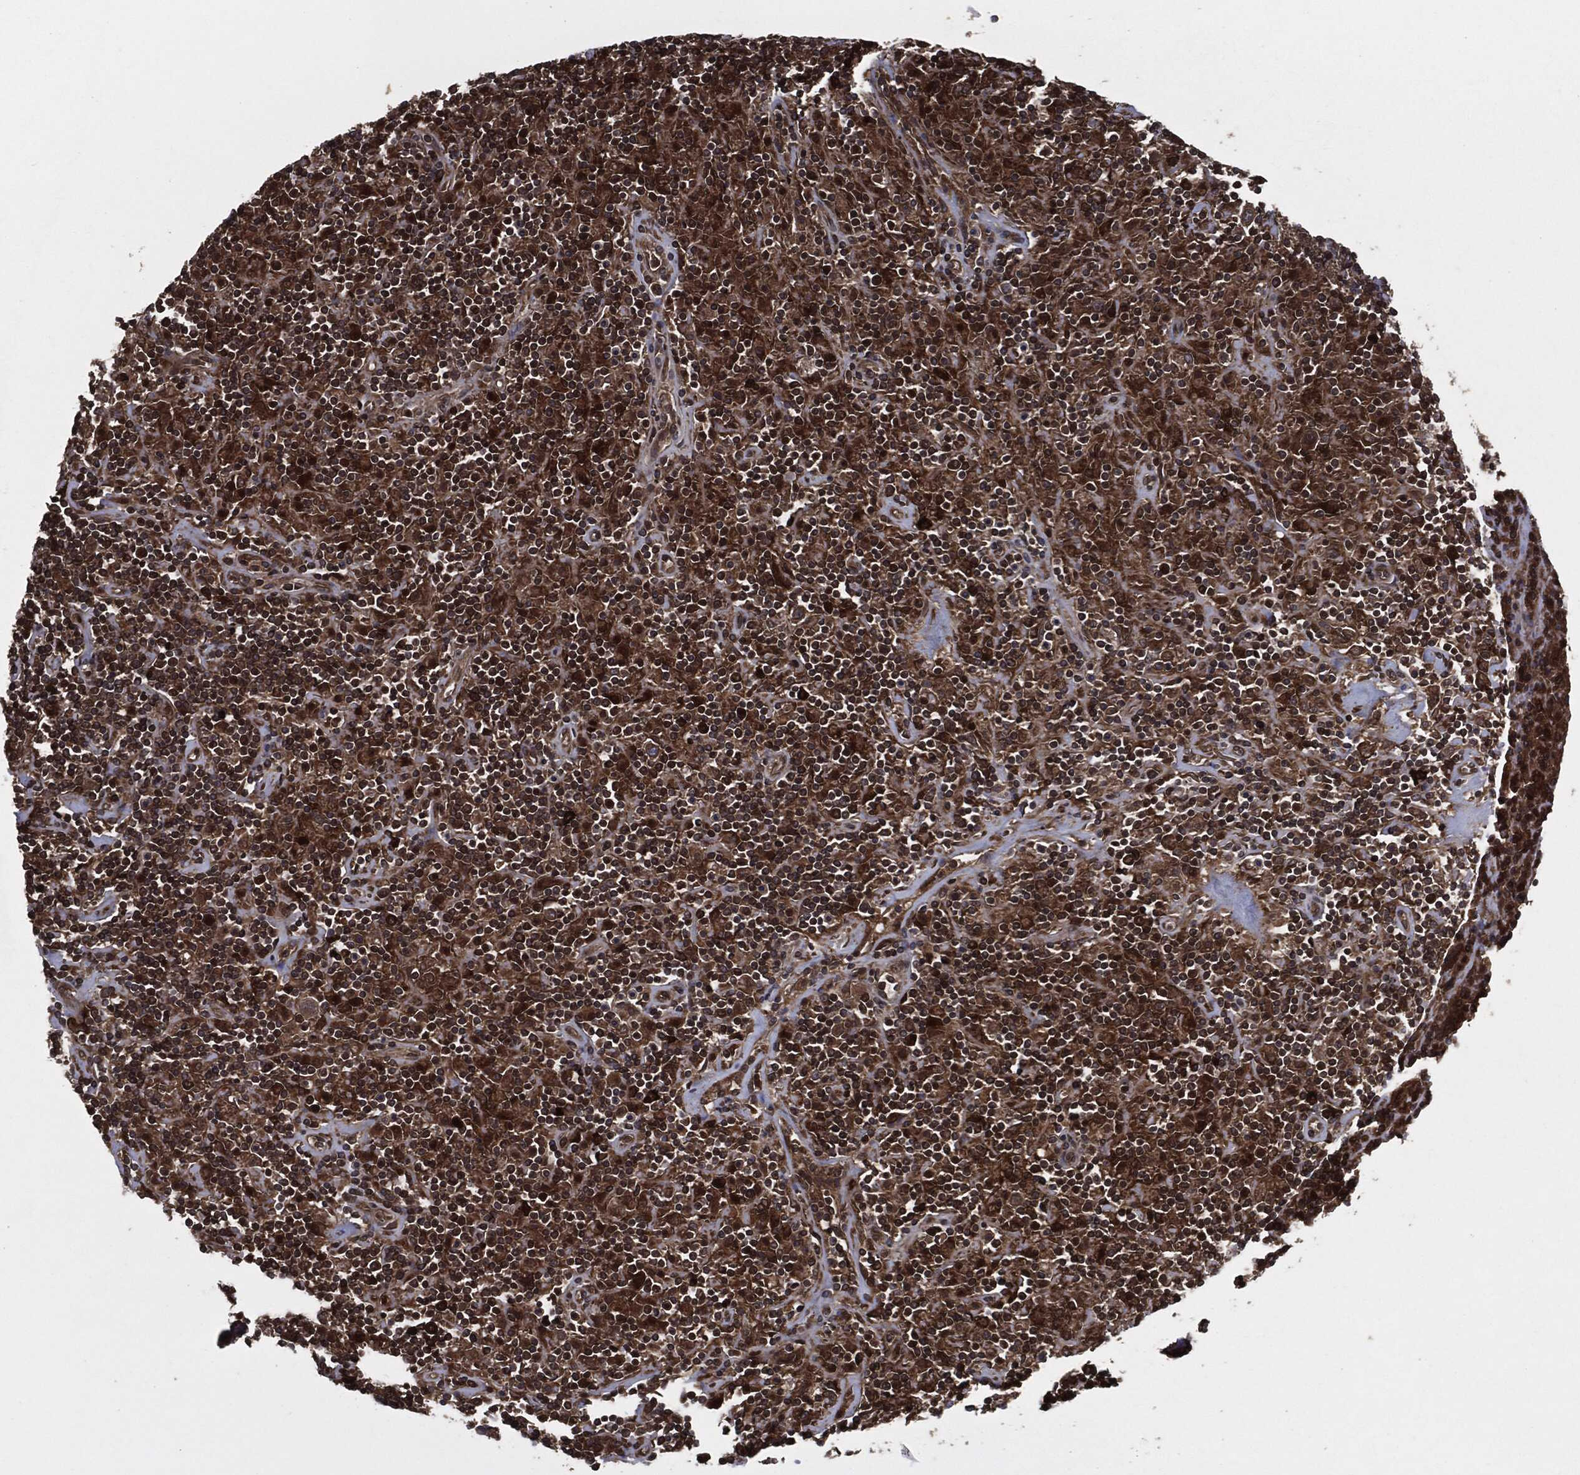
{"staining": {"intensity": "strong", "quantity": ">75%", "location": "cytoplasmic/membranous"}, "tissue": "lymphoma", "cell_type": "Tumor cells", "image_type": "cancer", "snomed": [{"axis": "morphology", "description": "Hodgkin's disease, NOS"}, {"axis": "topography", "description": "Lymph node"}], "caption": "IHC image of neoplastic tissue: lymphoma stained using immunohistochemistry reveals high levels of strong protein expression localized specifically in the cytoplasmic/membranous of tumor cells, appearing as a cytoplasmic/membranous brown color.", "gene": "RAP1GDS1", "patient": {"sex": "male", "age": 70}}